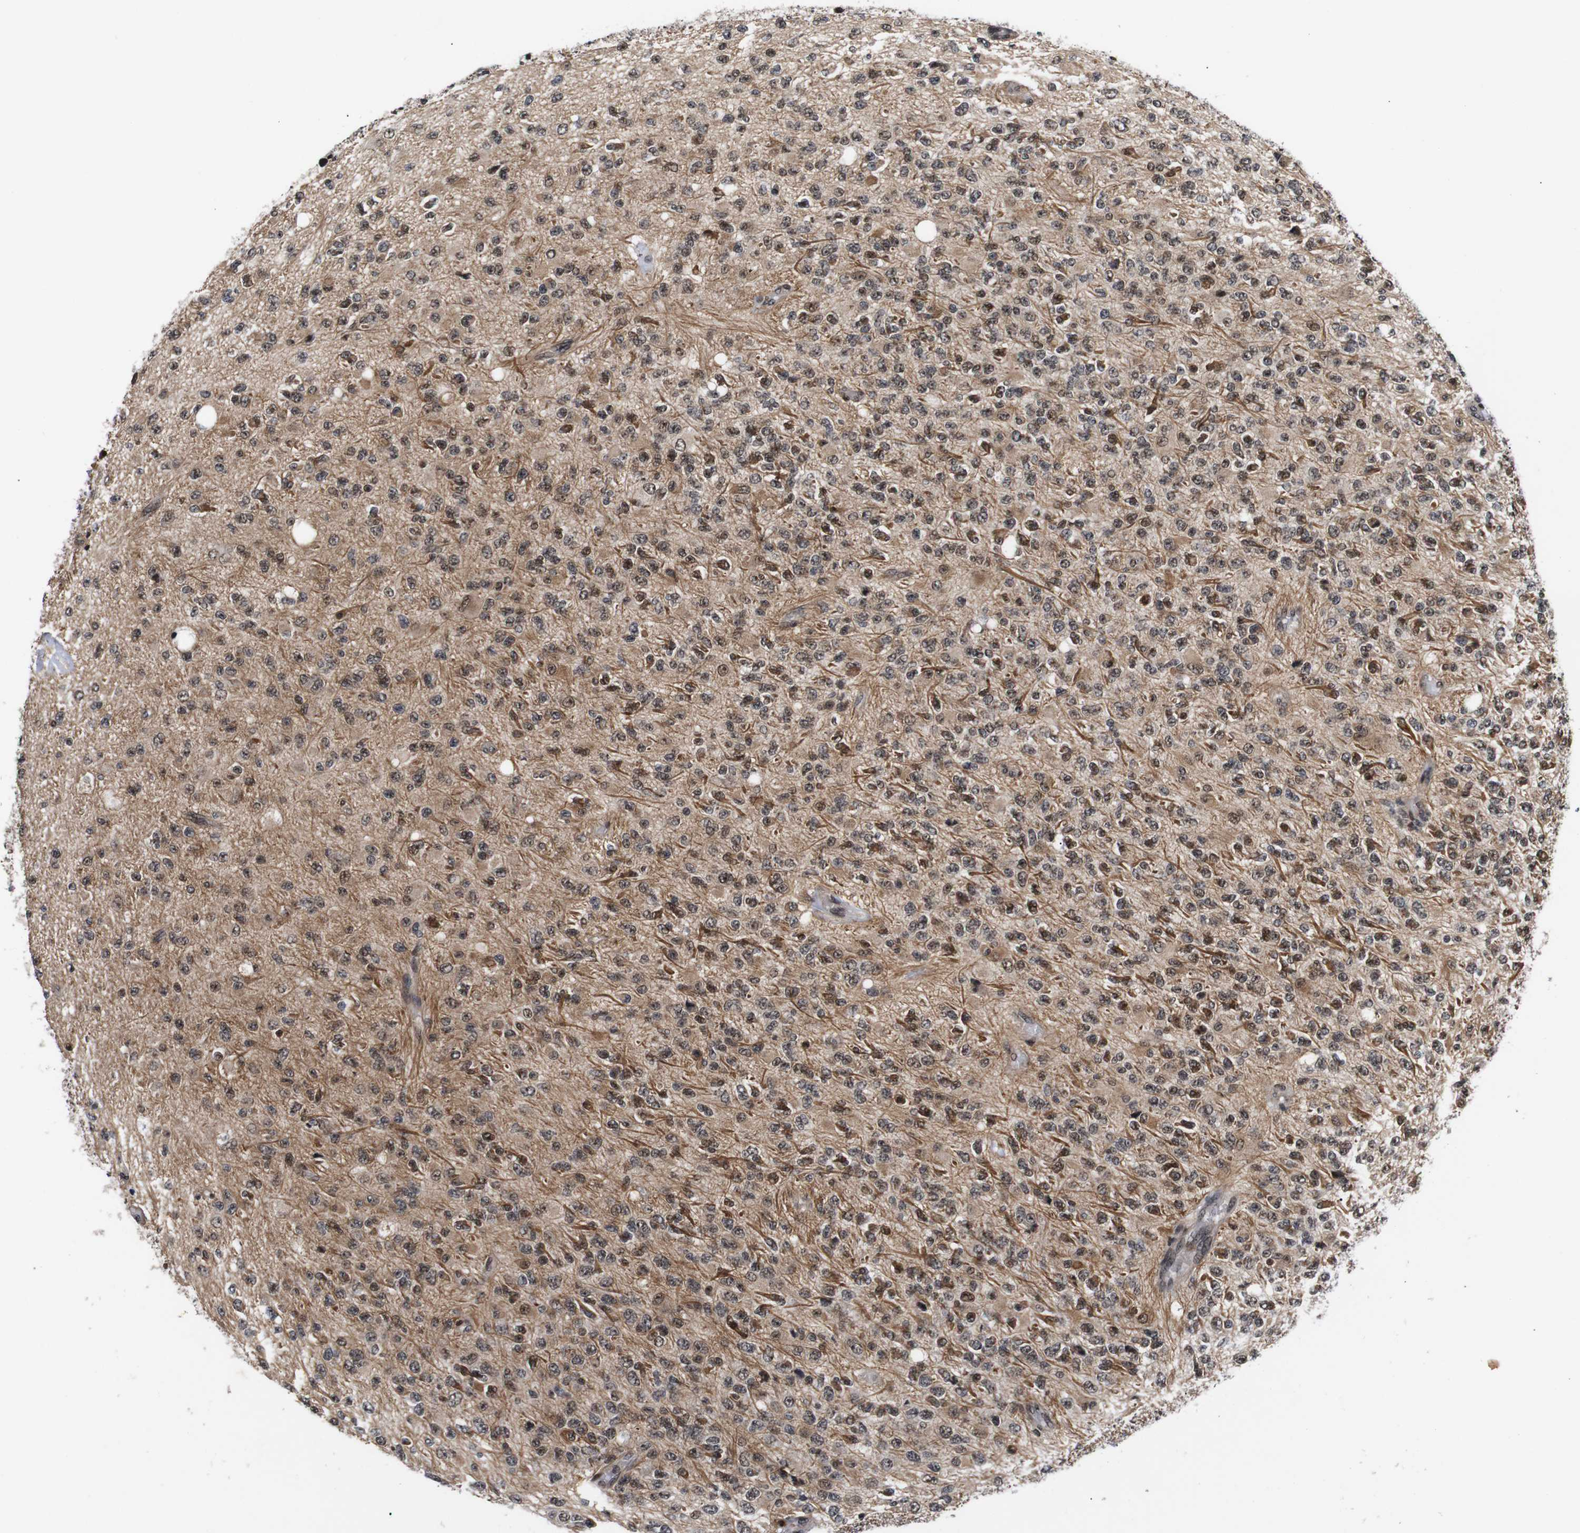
{"staining": {"intensity": "moderate", "quantity": ">75%", "location": "cytoplasmic/membranous,nuclear"}, "tissue": "glioma", "cell_type": "Tumor cells", "image_type": "cancer", "snomed": [{"axis": "morphology", "description": "Glioma, malignant, High grade"}, {"axis": "topography", "description": "pancreas cauda"}], "caption": "Human glioma stained with a brown dye exhibits moderate cytoplasmic/membranous and nuclear positive expression in approximately >75% of tumor cells.", "gene": "KIF23", "patient": {"sex": "male", "age": 60}}